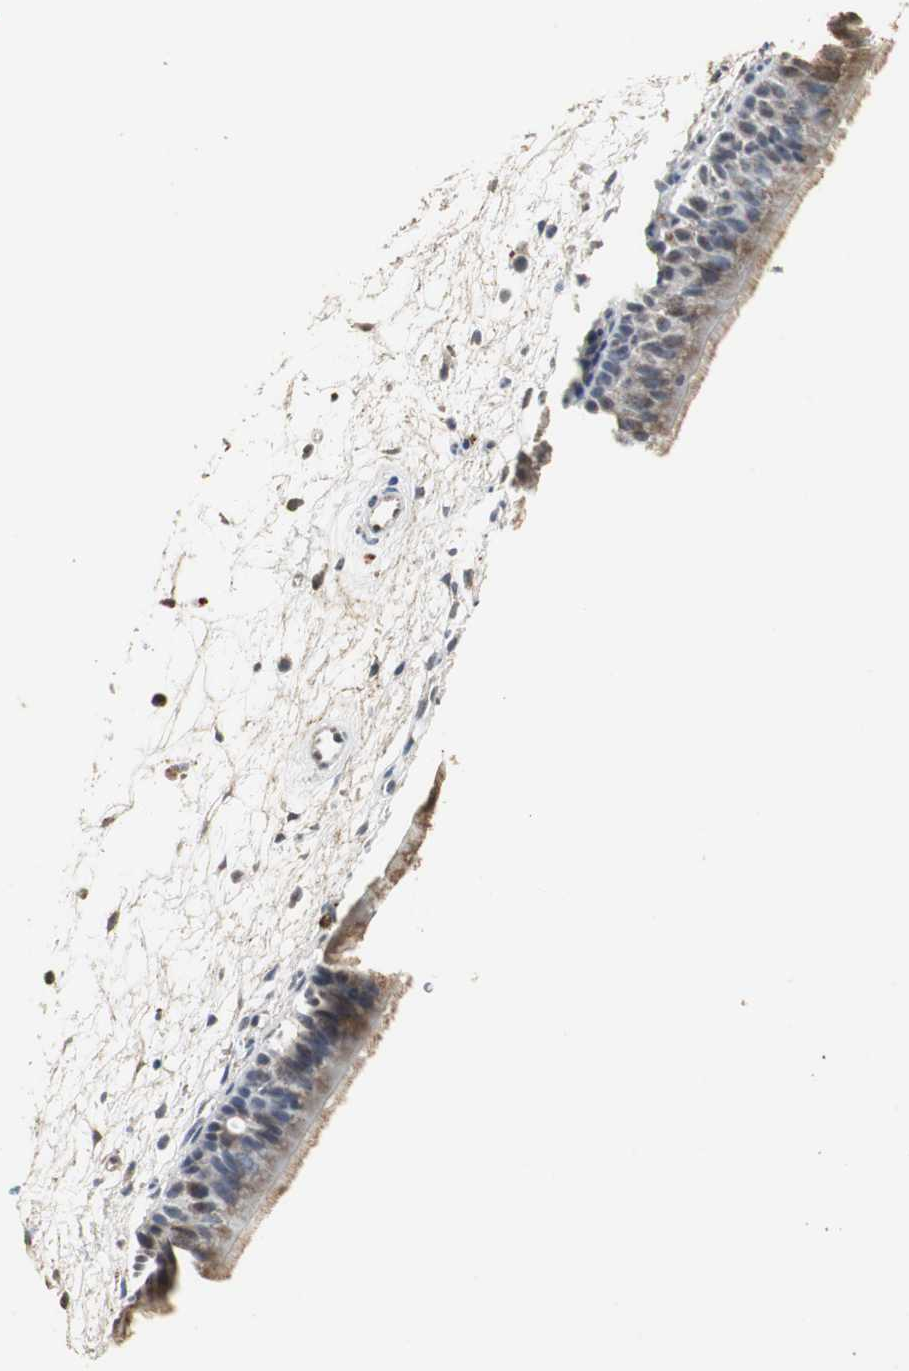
{"staining": {"intensity": "moderate", "quantity": ">75%", "location": "cytoplasmic/membranous"}, "tissue": "nasopharynx", "cell_type": "Respiratory epithelial cells", "image_type": "normal", "snomed": [{"axis": "morphology", "description": "Normal tissue, NOS"}, {"axis": "topography", "description": "Nasopharynx"}], "caption": "IHC of normal human nasopharynx displays medium levels of moderate cytoplasmic/membranous positivity in approximately >75% of respiratory epithelial cells. (Brightfield microscopy of DAB IHC at high magnification).", "gene": "DNAJB4", "patient": {"sex": "female", "age": 54}}